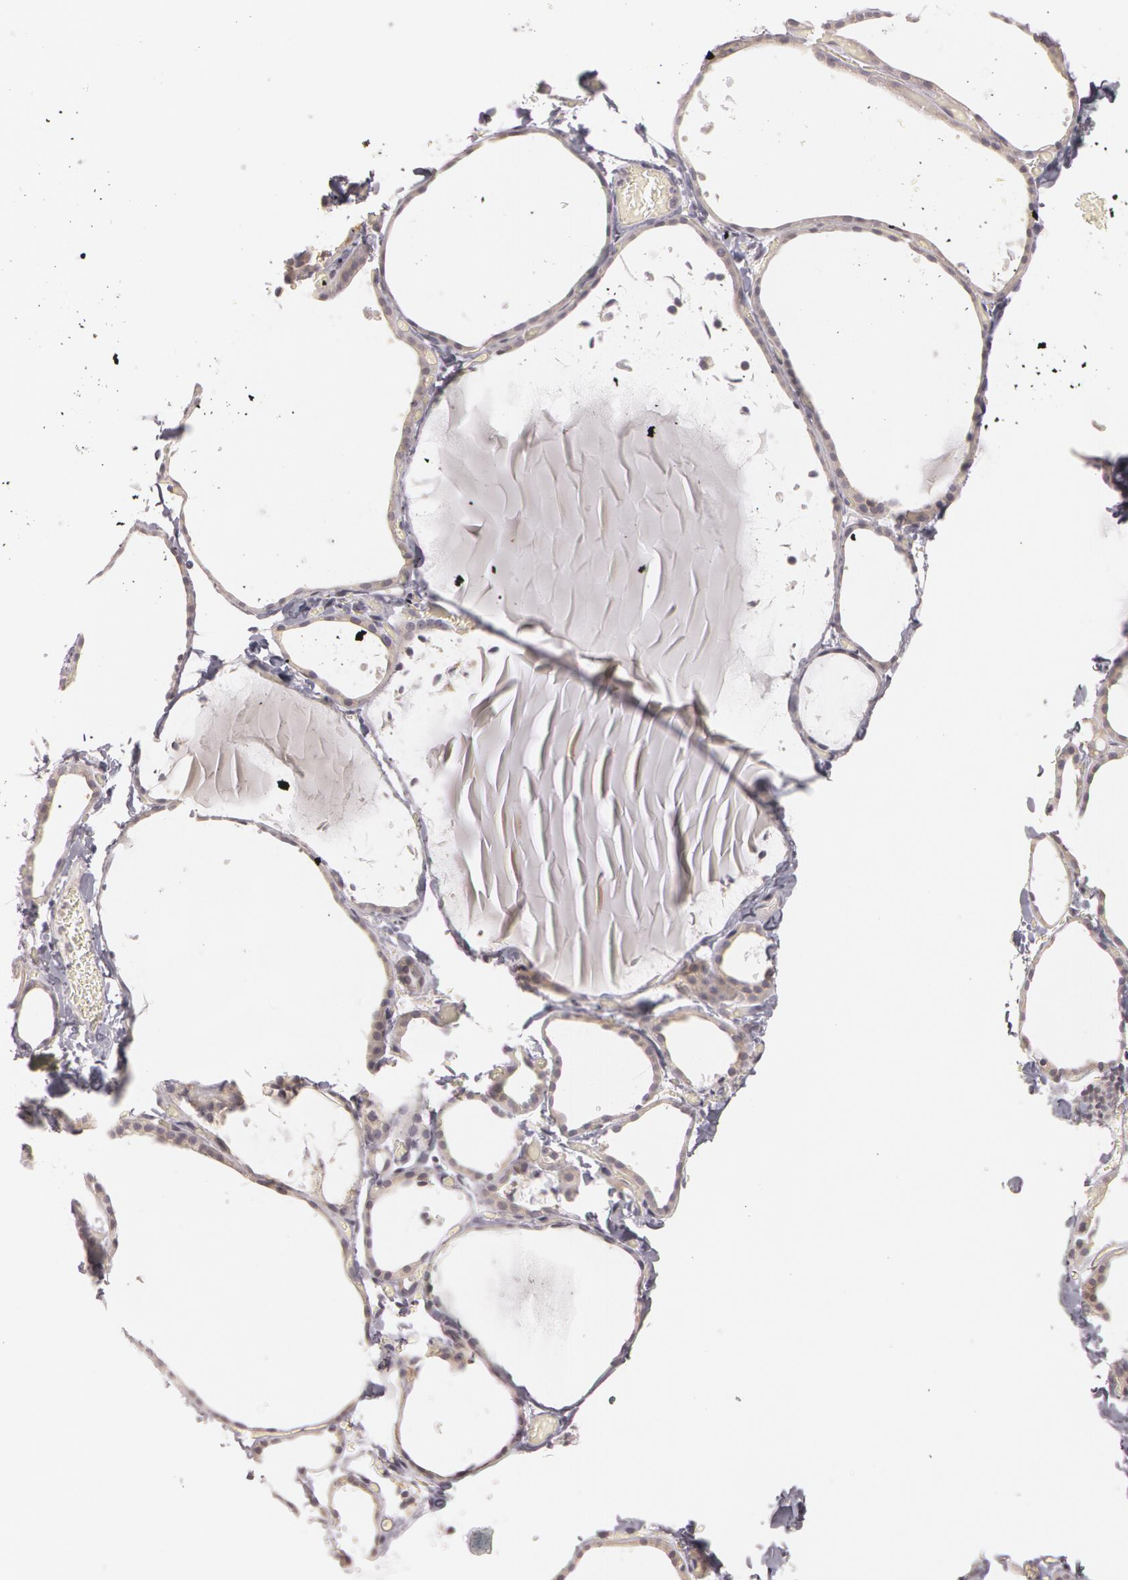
{"staining": {"intensity": "weak", "quantity": "25%-75%", "location": "cytoplasmic/membranous"}, "tissue": "thyroid gland", "cell_type": "Glandular cells", "image_type": "normal", "snomed": [{"axis": "morphology", "description": "Normal tissue, NOS"}, {"axis": "topography", "description": "Thyroid gland"}], "caption": "This histopathology image exhibits immunohistochemistry (IHC) staining of normal human thyroid gland, with low weak cytoplasmic/membranous positivity in about 25%-75% of glandular cells.", "gene": "RALGAPA1", "patient": {"sex": "female", "age": 22}}